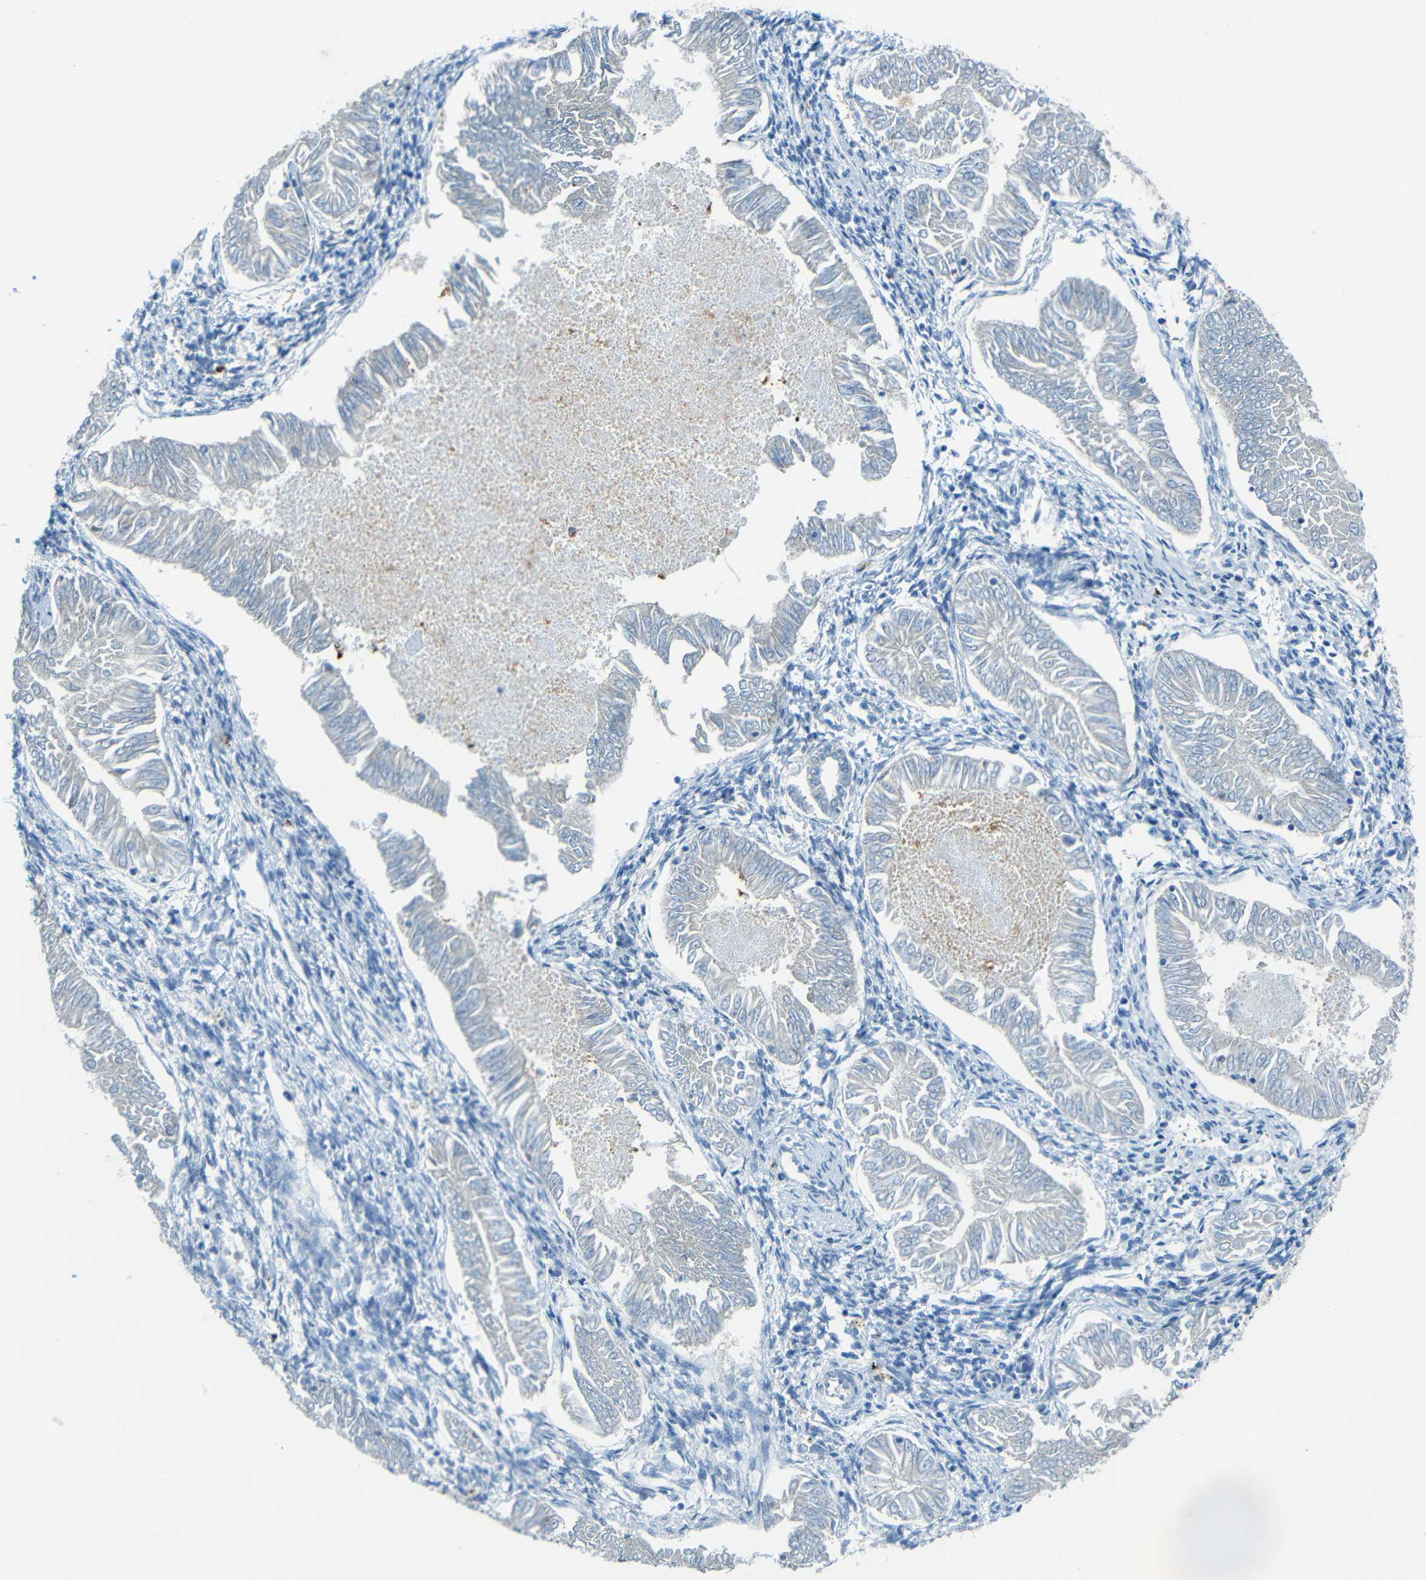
{"staining": {"intensity": "negative", "quantity": "none", "location": "none"}, "tissue": "endometrial cancer", "cell_type": "Tumor cells", "image_type": "cancer", "snomed": [{"axis": "morphology", "description": "Adenocarcinoma, NOS"}, {"axis": "topography", "description": "Endometrium"}], "caption": "This image is of endometrial cancer stained with immunohistochemistry (IHC) to label a protein in brown with the nuclei are counter-stained blue. There is no expression in tumor cells.", "gene": "ANKRD22", "patient": {"sex": "female", "age": 53}}